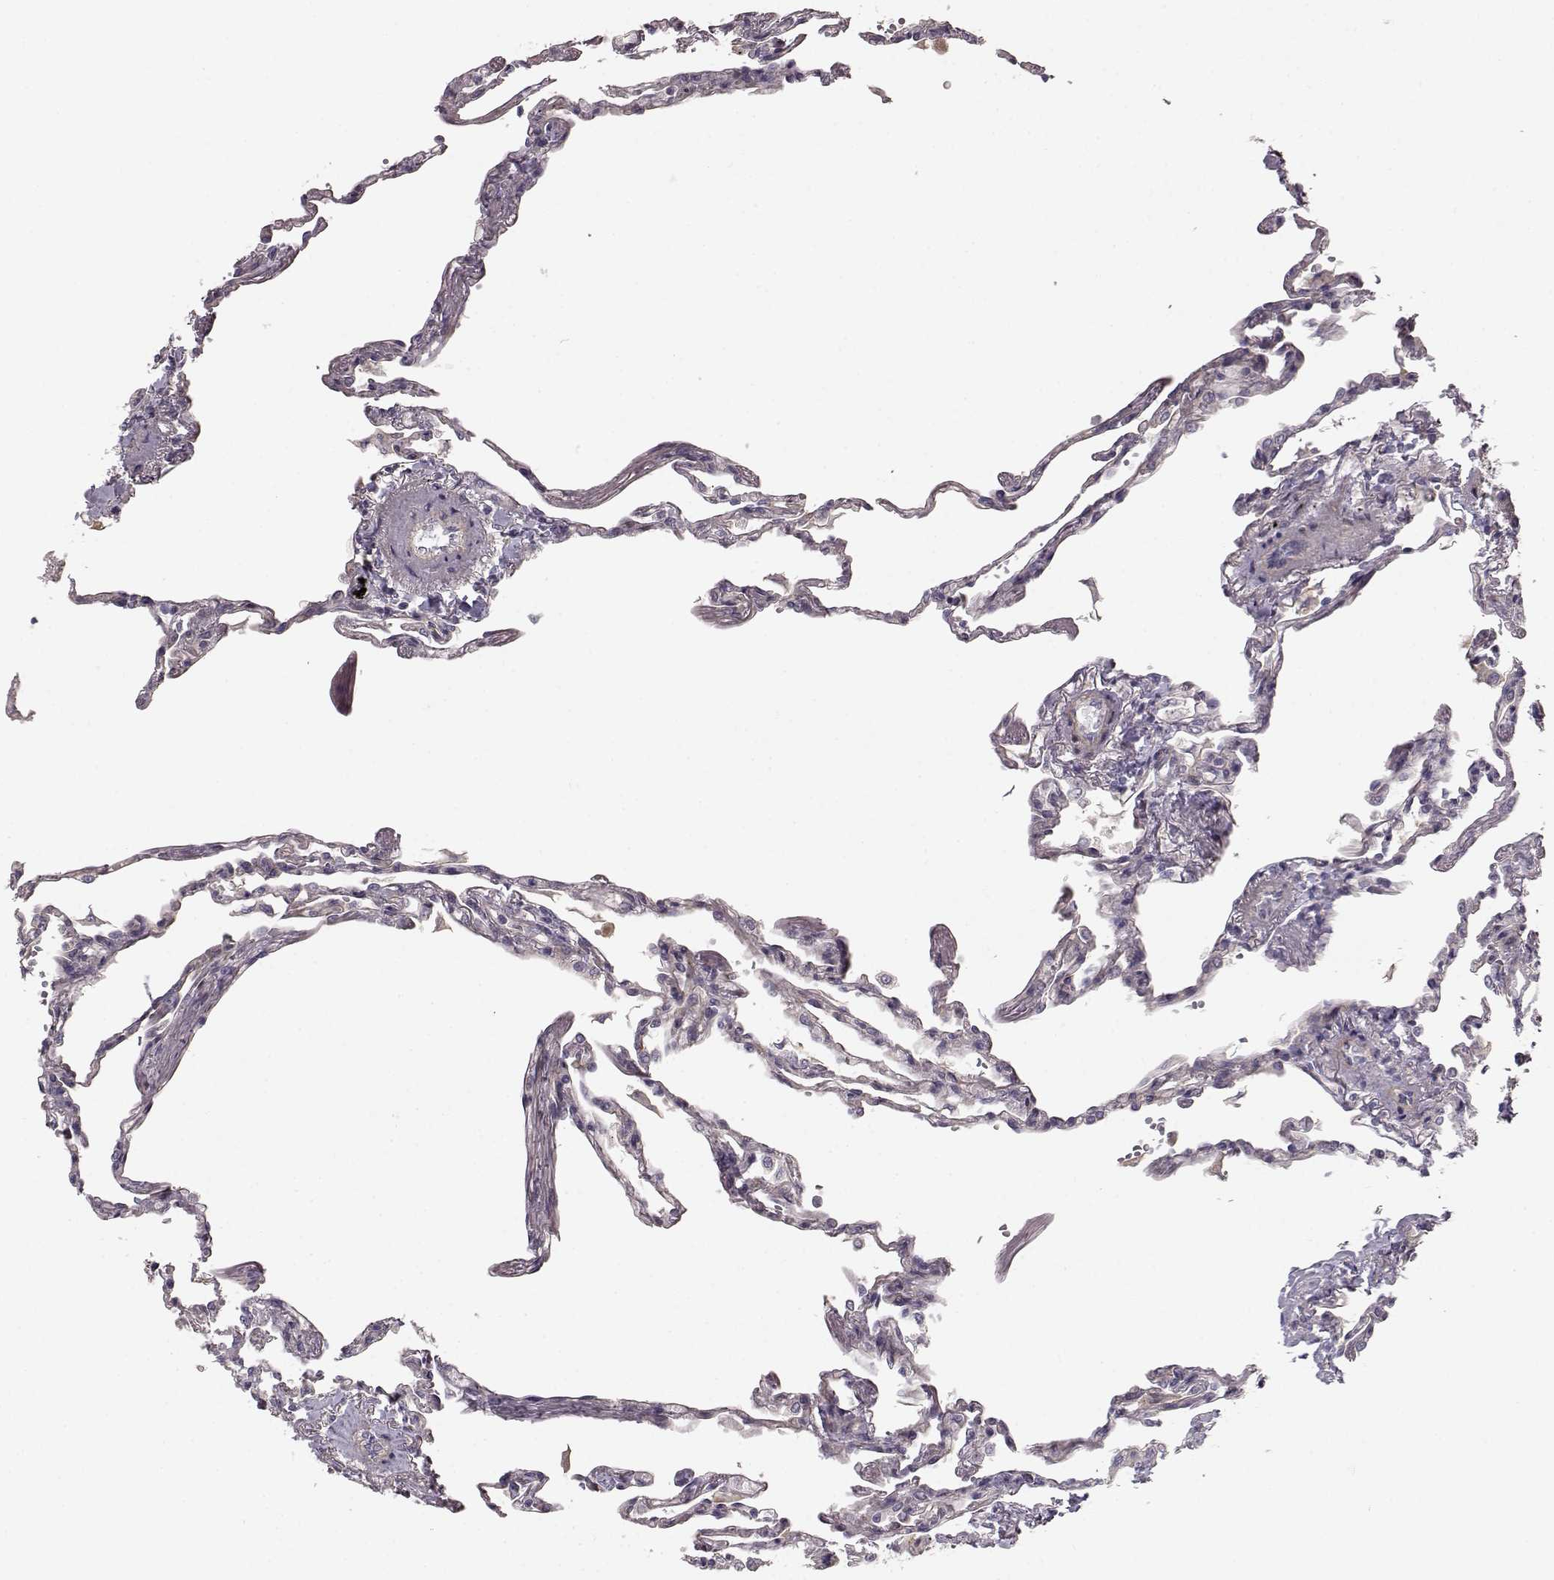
{"staining": {"intensity": "negative", "quantity": "none", "location": "none"}, "tissue": "lung", "cell_type": "Alveolar cells", "image_type": "normal", "snomed": [{"axis": "morphology", "description": "Normal tissue, NOS"}, {"axis": "topography", "description": "Lung"}], "caption": "Protein analysis of benign lung exhibits no significant staining in alveolar cells.", "gene": "GPR50", "patient": {"sex": "male", "age": 78}}